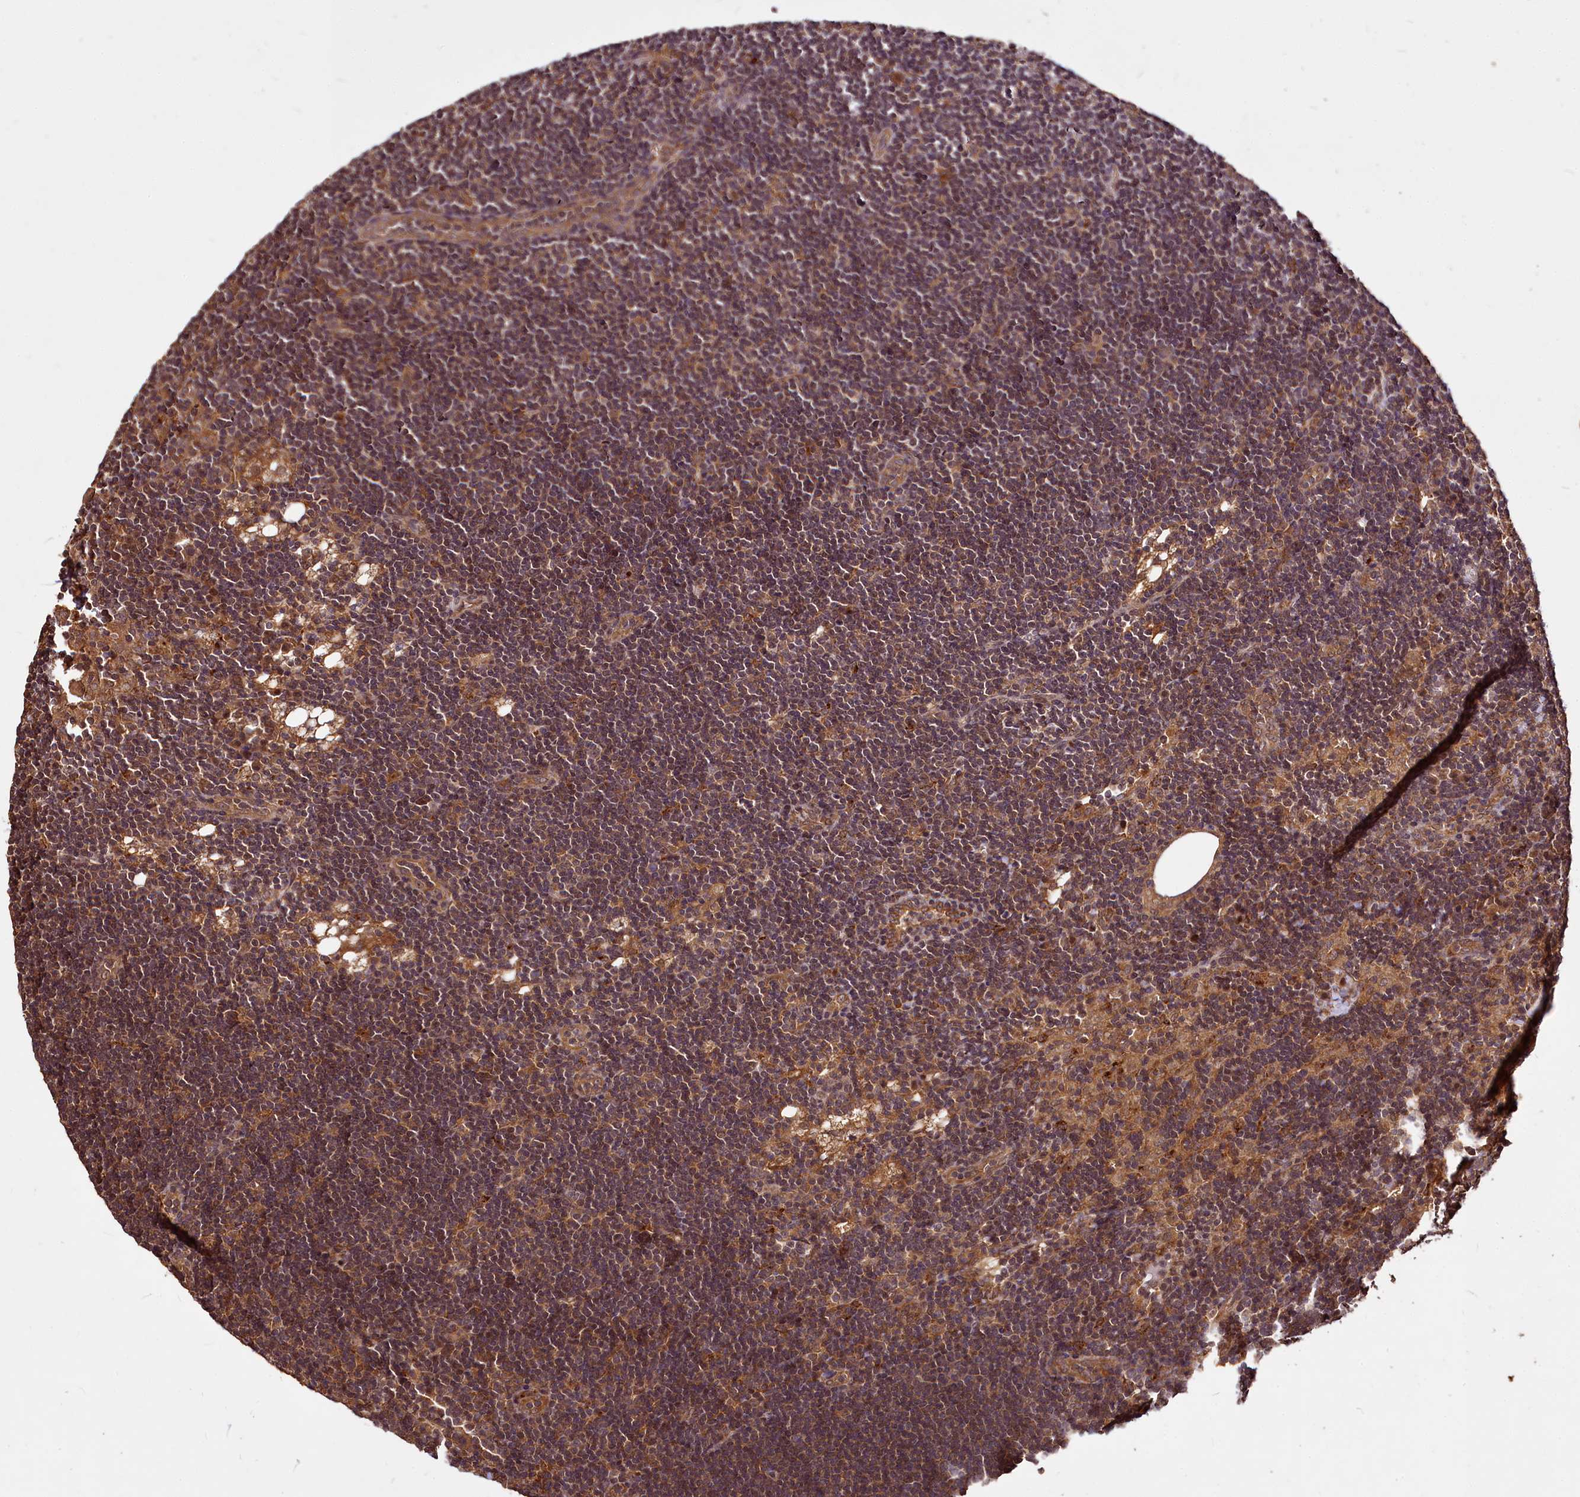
{"staining": {"intensity": "weak", "quantity": ">75%", "location": "cytoplasmic/membranous"}, "tissue": "lymph node", "cell_type": "Germinal center cells", "image_type": "normal", "snomed": [{"axis": "morphology", "description": "Normal tissue, NOS"}, {"axis": "topography", "description": "Lymph node"}], "caption": "The image shows staining of unremarkable lymph node, revealing weak cytoplasmic/membranous protein positivity (brown color) within germinal center cells.", "gene": "VPS51", "patient": {"sex": "male", "age": 24}}